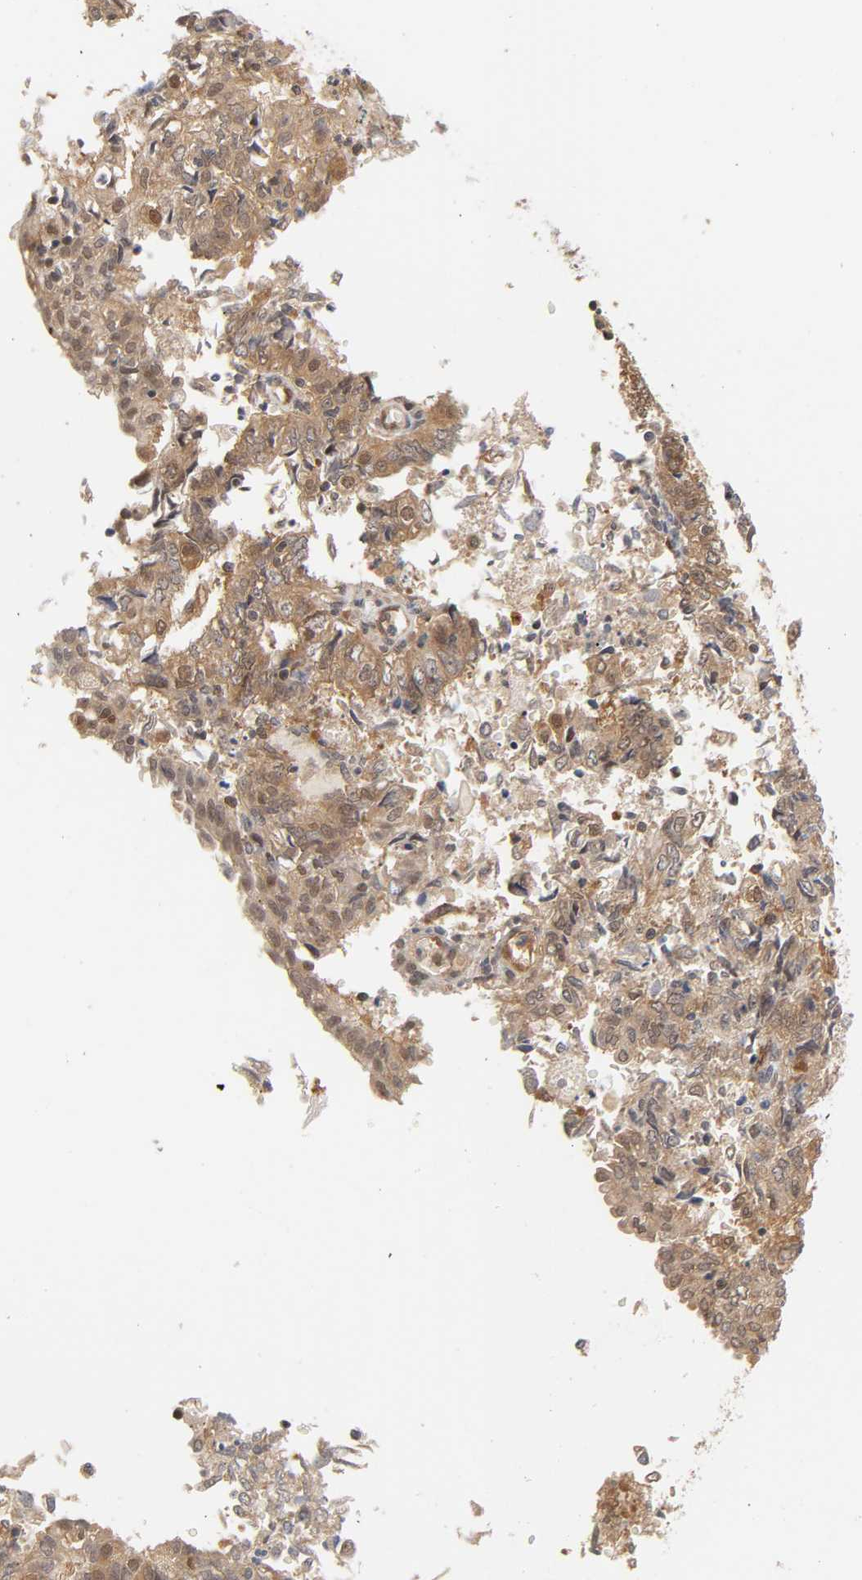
{"staining": {"intensity": "moderate", "quantity": ">75%", "location": "cytoplasmic/membranous,nuclear"}, "tissue": "endometrial cancer", "cell_type": "Tumor cells", "image_type": "cancer", "snomed": [{"axis": "morphology", "description": "Adenocarcinoma, NOS"}, {"axis": "topography", "description": "Endometrium"}], "caption": "A high-resolution micrograph shows immunohistochemistry staining of endometrial cancer (adenocarcinoma), which reveals moderate cytoplasmic/membranous and nuclear staining in about >75% of tumor cells. The protein is stained brown, and the nuclei are stained in blue (DAB (3,3'-diaminobenzidine) IHC with brightfield microscopy, high magnification).", "gene": "CDC37", "patient": {"sex": "female", "age": 69}}